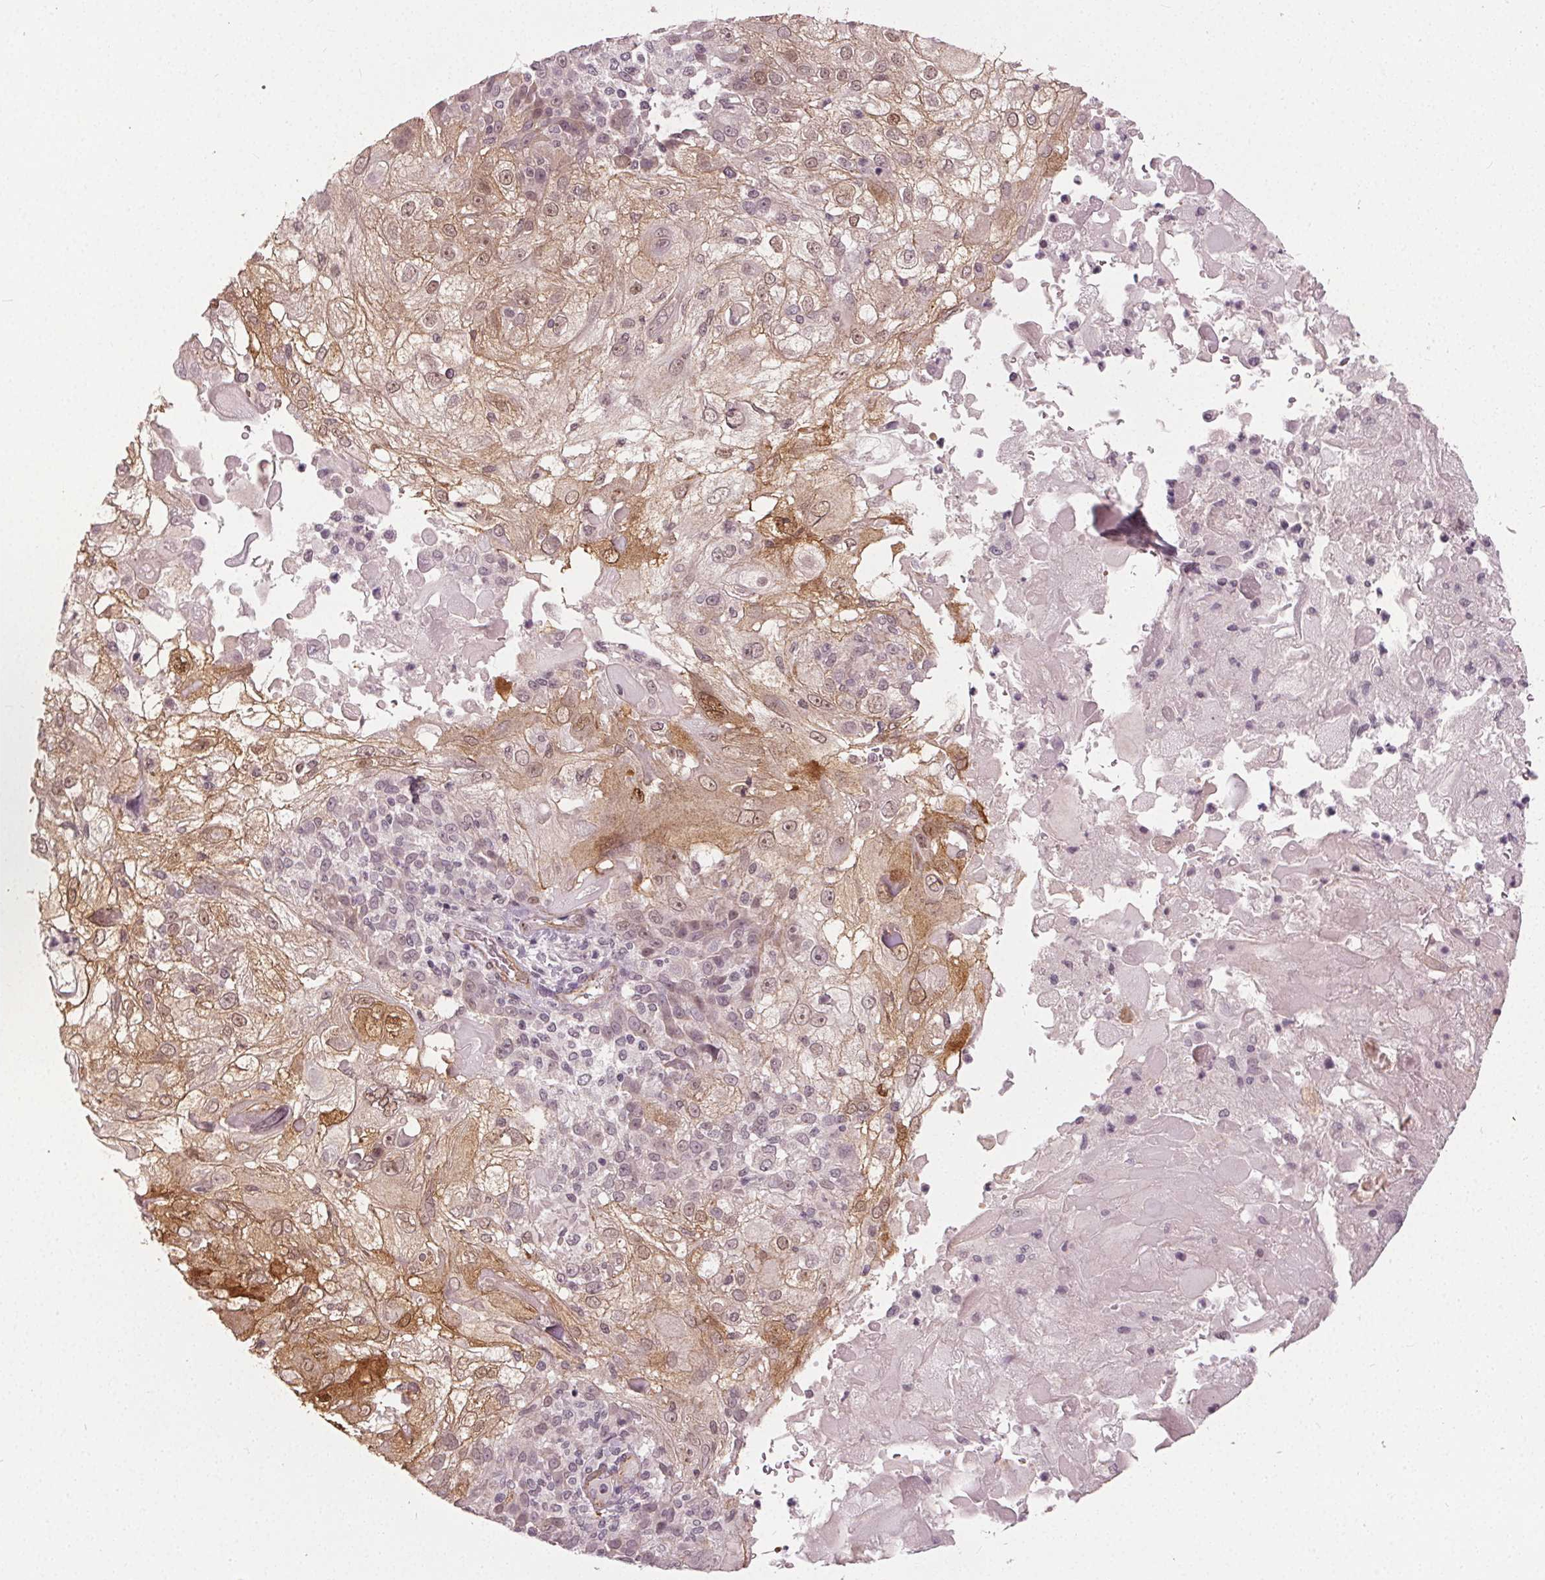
{"staining": {"intensity": "moderate", "quantity": "25%-75%", "location": "cytoplasmic/membranous,nuclear"}, "tissue": "skin cancer", "cell_type": "Tumor cells", "image_type": "cancer", "snomed": [{"axis": "morphology", "description": "Normal tissue, NOS"}, {"axis": "morphology", "description": "Squamous cell carcinoma, NOS"}, {"axis": "topography", "description": "Skin"}], "caption": "A micrograph of human skin cancer stained for a protein reveals moderate cytoplasmic/membranous and nuclear brown staining in tumor cells.", "gene": "PKP1", "patient": {"sex": "female", "age": 83}}